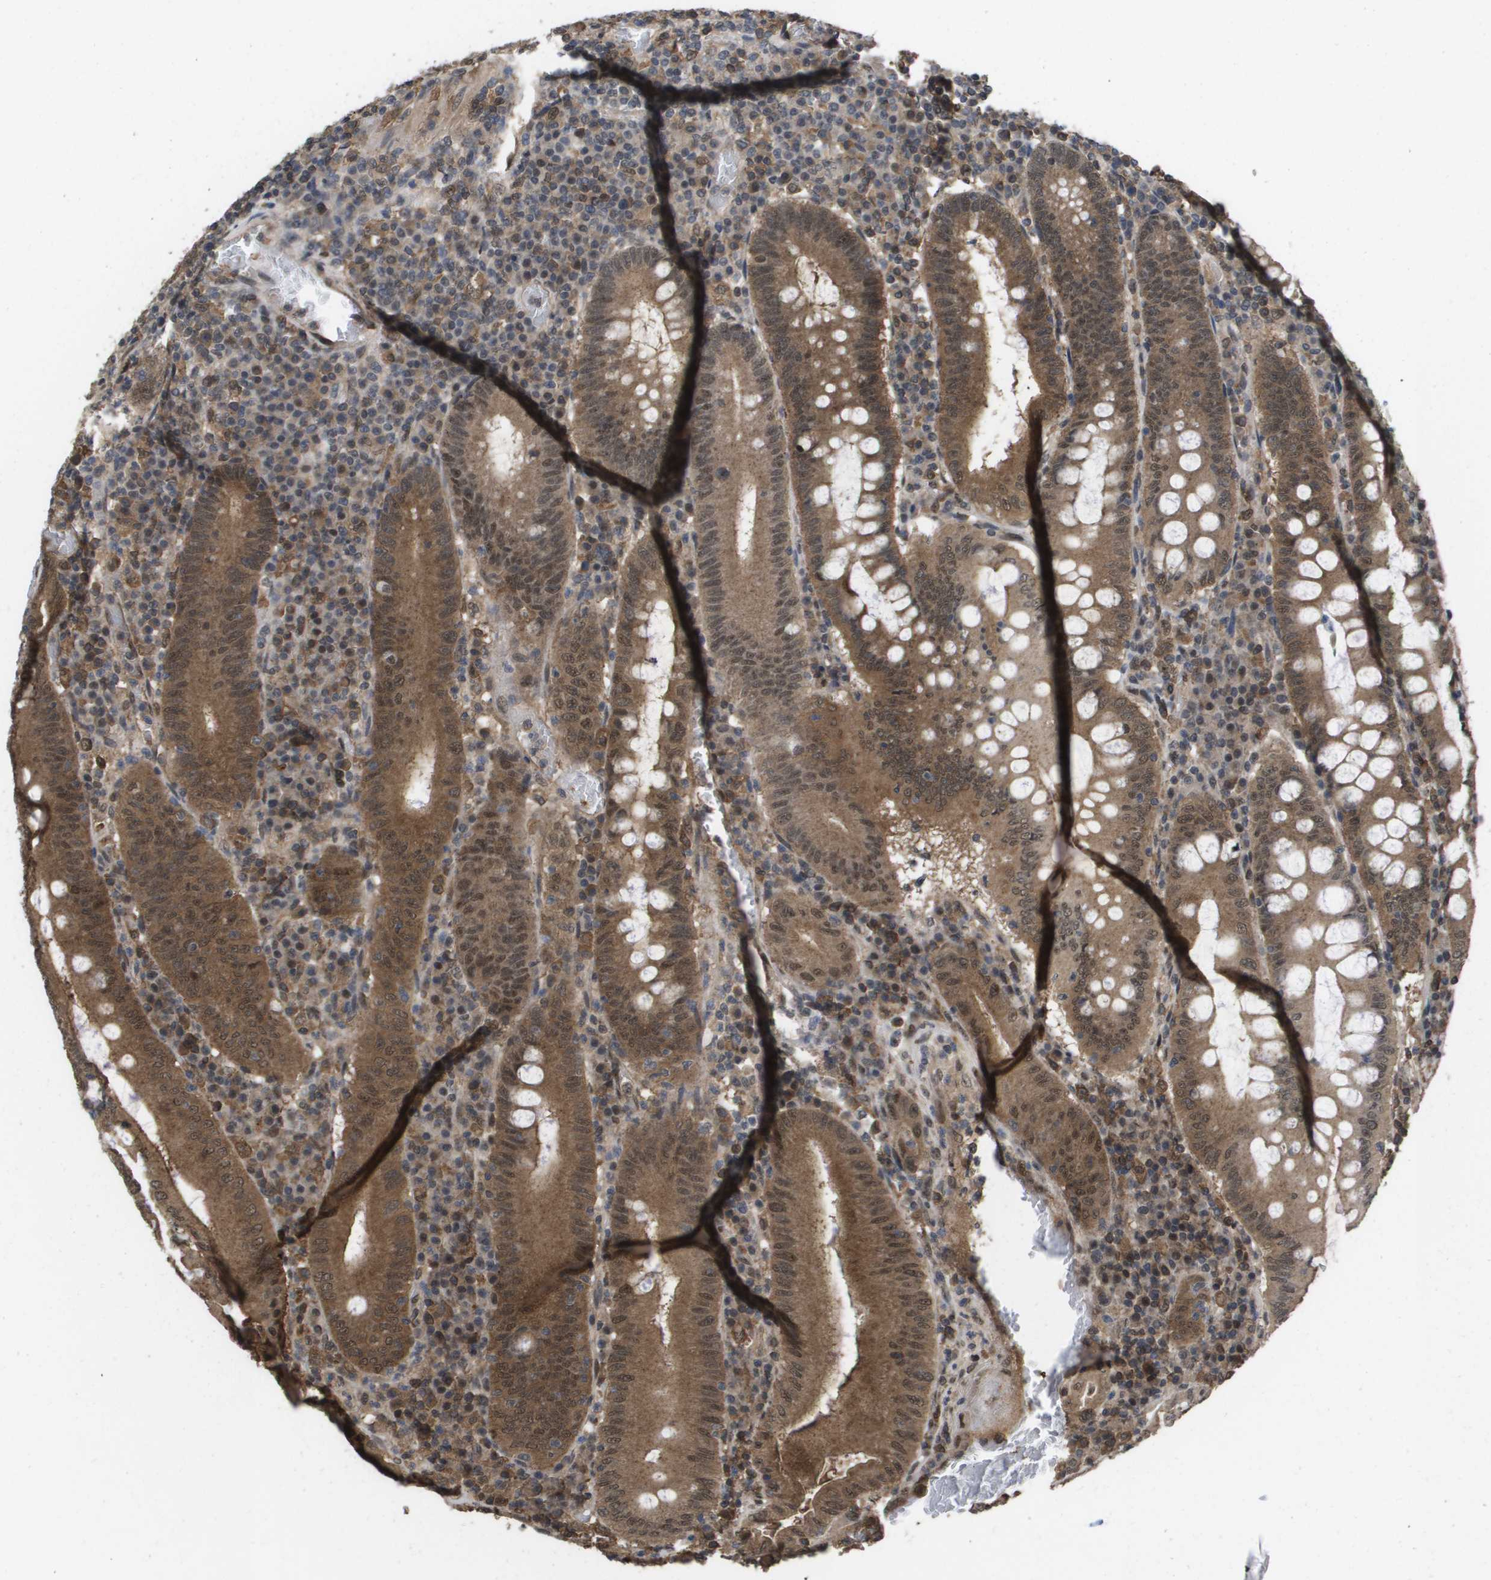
{"staining": {"intensity": "moderate", "quantity": ">75%", "location": "cytoplasmic/membranous,nuclear"}, "tissue": "colorectal cancer", "cell_type": "Tumor cells", "image_type": "cancer", "snomed": [{"axis": "morphology", "description": "Normal tissue, NOS"}, {"axis": "morphology", "description": "Adenocarcinoma, NOS"}, {"axis": "topography", "description": "Colon"}], "caption": "The immunohistochemical stain labels moderate cytoplasmic/membranous and nuclear expression in tumor cells of adenocarcinoma (colorectal) tissue.", "gene": "AMBRA1", "patient": {"sex": "female", "age": 75}}